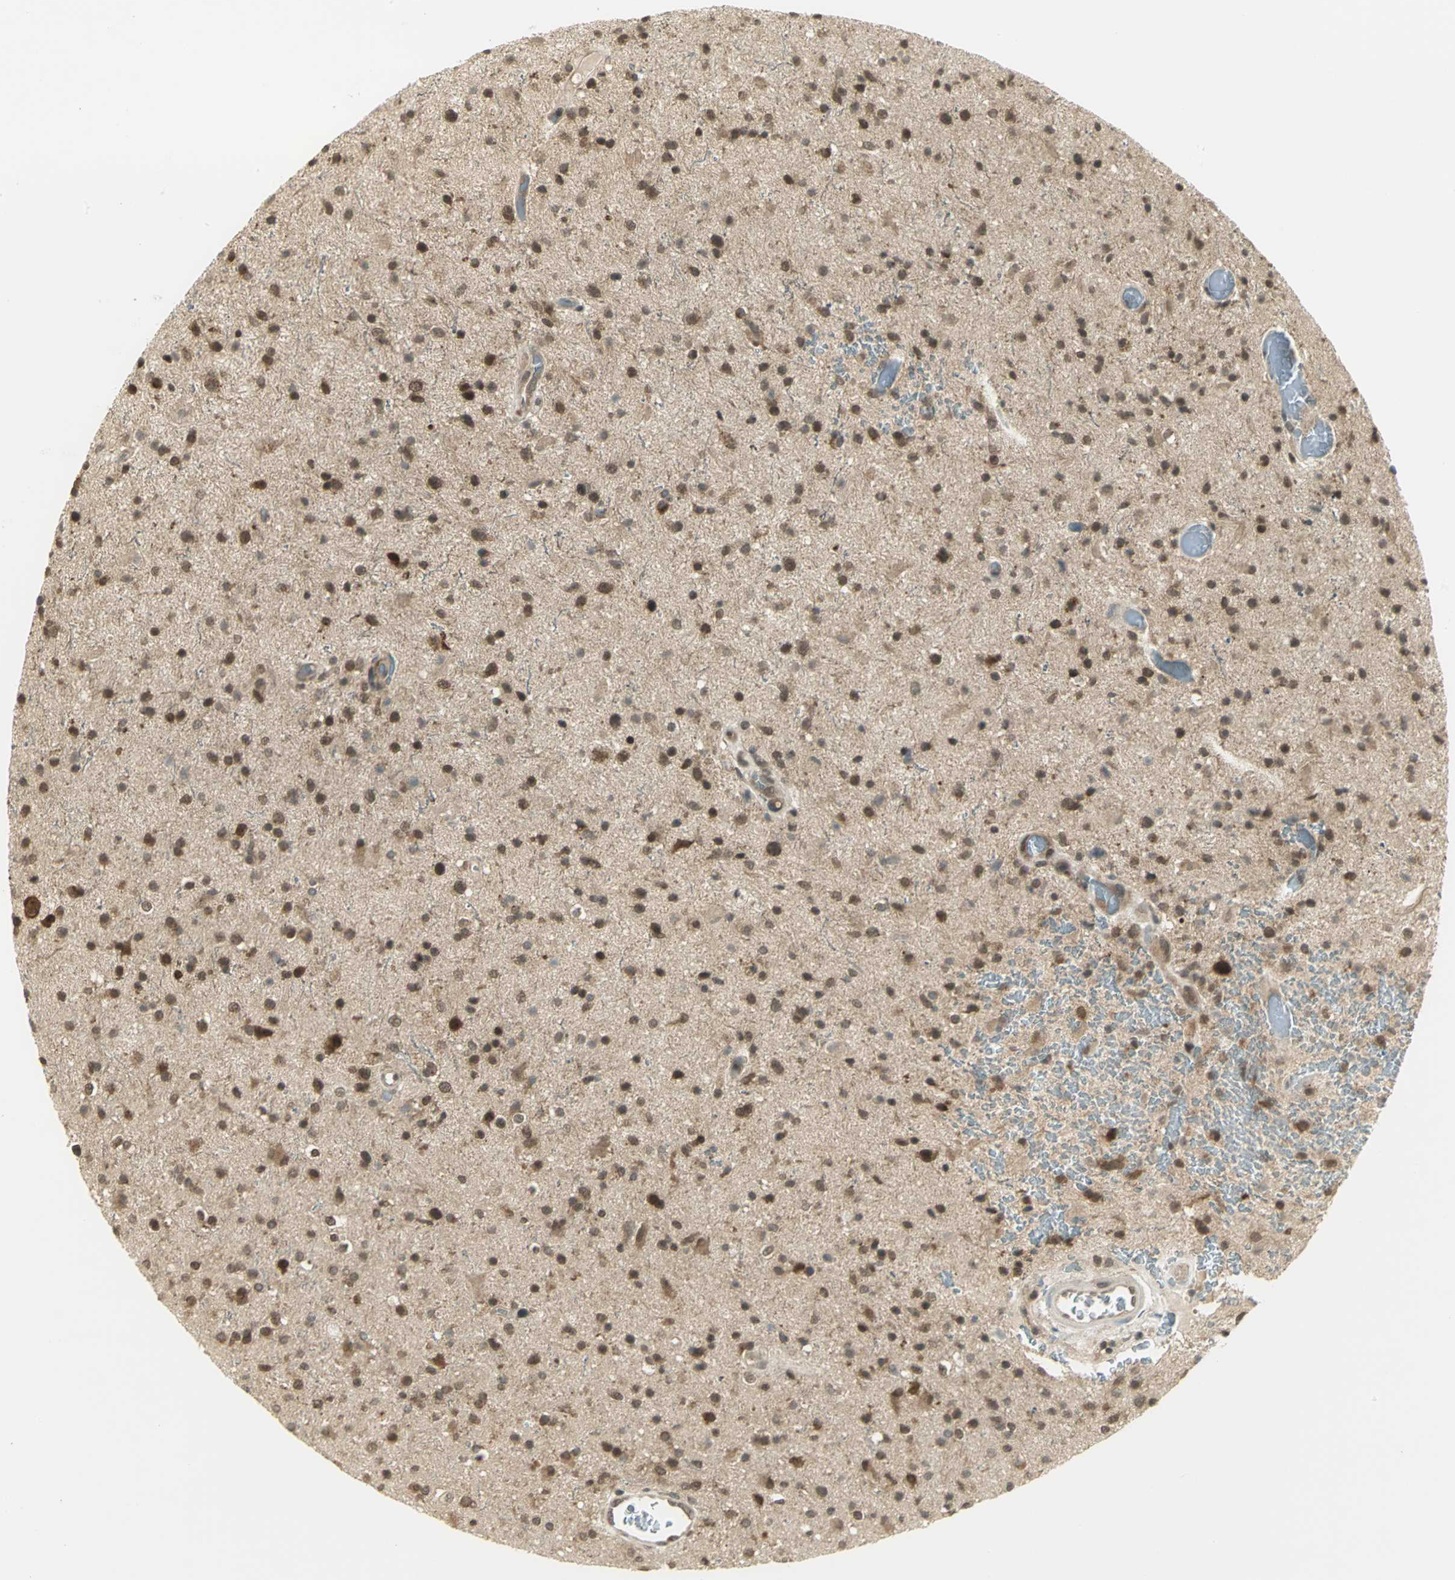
{"staining": {"intensity": "moderate", "quantity": ">75%", "location": "cytoplasmic/membranous,nuclear"}, "tissue": "glioma", "cell_type": "Tumor cells", "image_type": "cancer", "snomed": [{"axis": "morphology", "description": "Glioma, malignant, High grade"}, {"axis": "topography", "description": "Brain"}], "caption": "High-grade glioma (malignant) was stained to show a protein in brown. There is medium levels of moderate cytoplasmic/membranous and nuclear staining in approximately >75% of tumor cells.", "gene": "CDC34", "patient": {"sex": "male", "age": 33}}